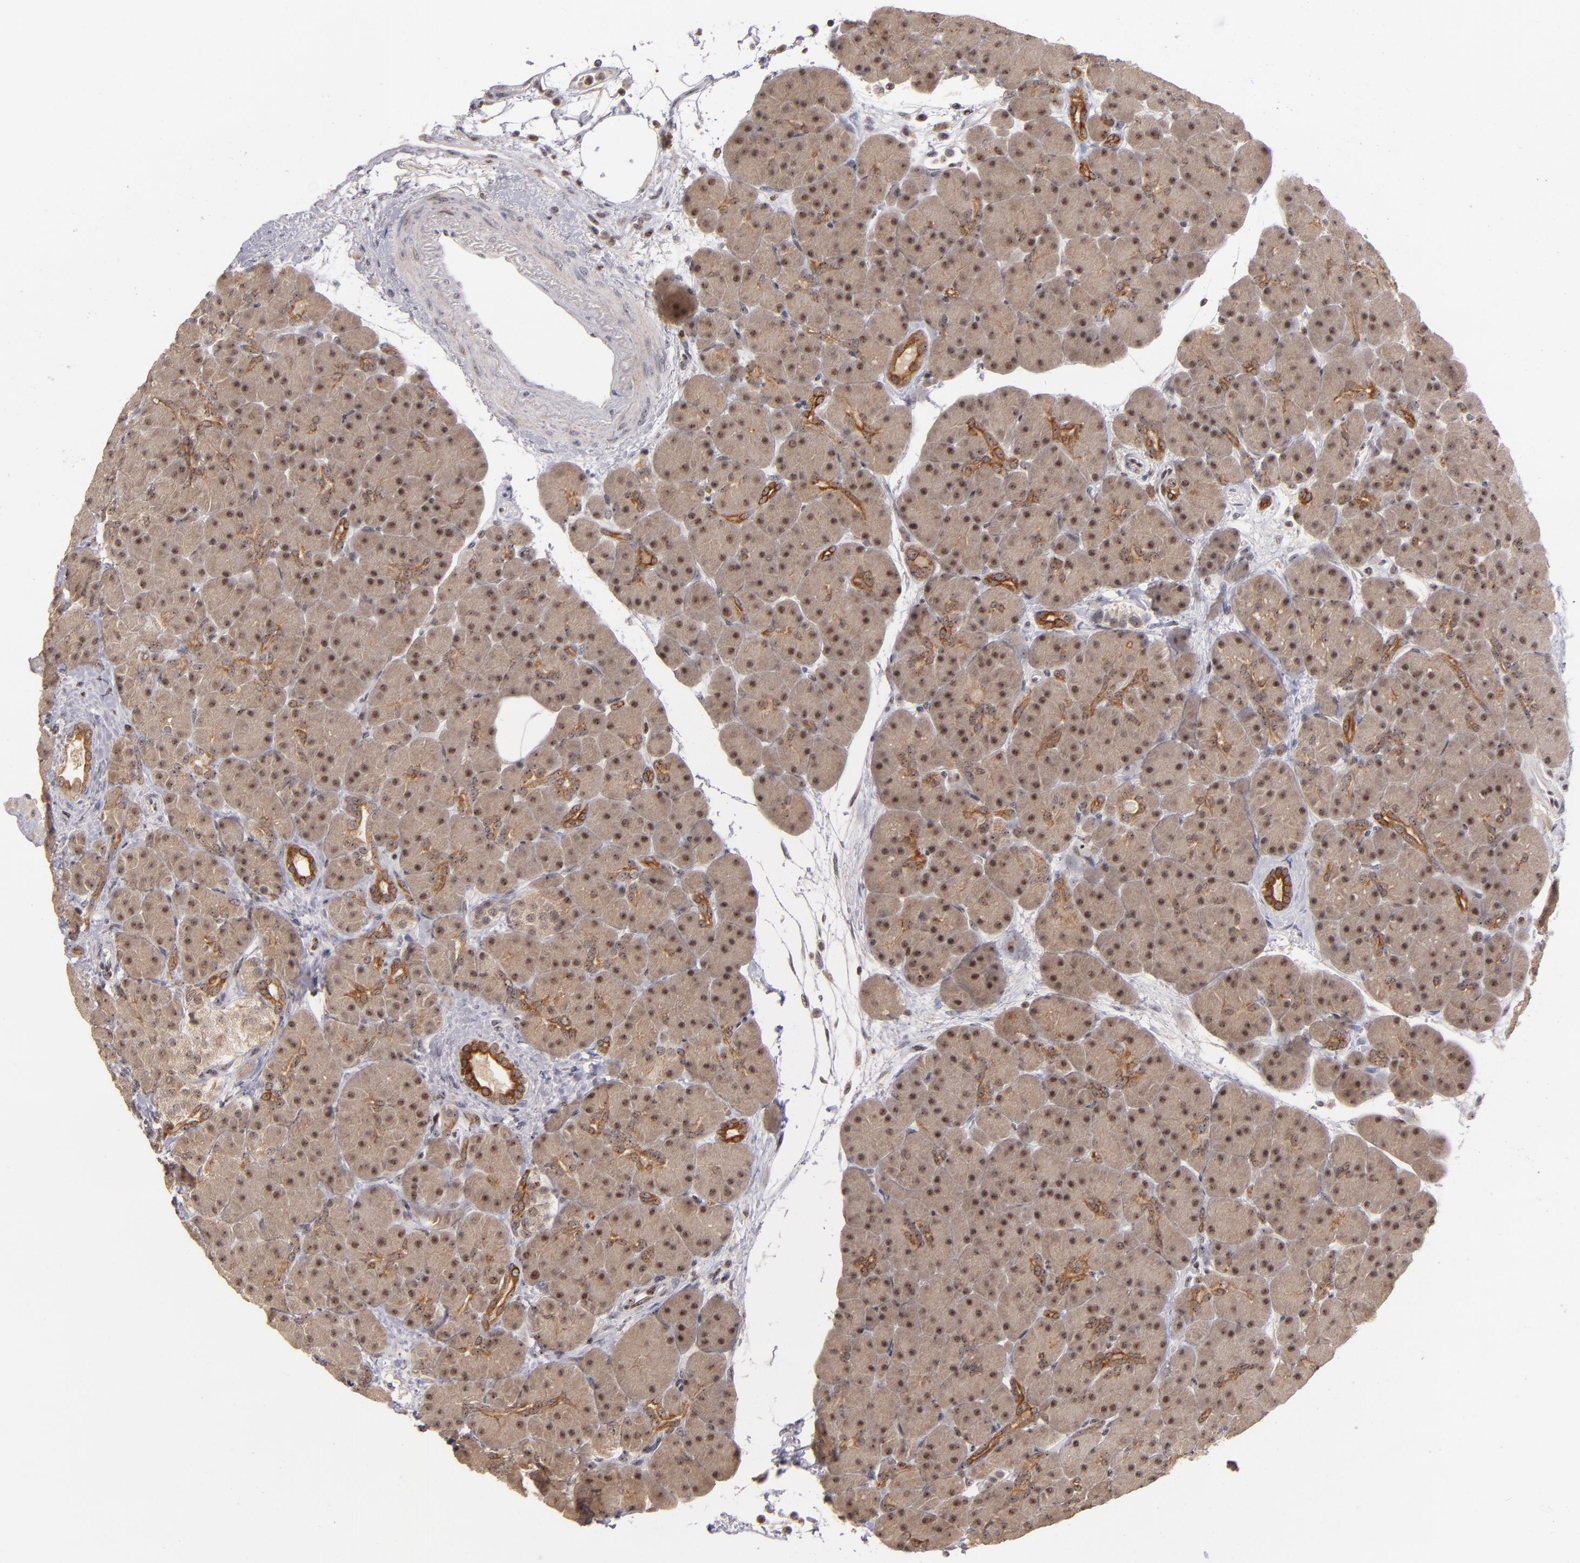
{"staining": {"intensity": "moderate", "quantity": ">75%", "location": "cytoplasmic/membranous,nuclear"}, "tissue": "pancreas", "cell_type": "Exocrine glandular cells", "image_type": "normal", "snomed": [{"axis": "morphology", "description": "Normal tissue, NOS"}, {"axis": "topography", "description": "Pancreas"}], "caption": "Immunohistochemical staining of unremarkable pancreas exhibits >75% levels of moderate cytoplasmic/membranous,nuclear protein staining in approximately >75% of exocrine glandular cells.", "gene": "PCNX4", "patient": {"sex": "male", "age": 66}}